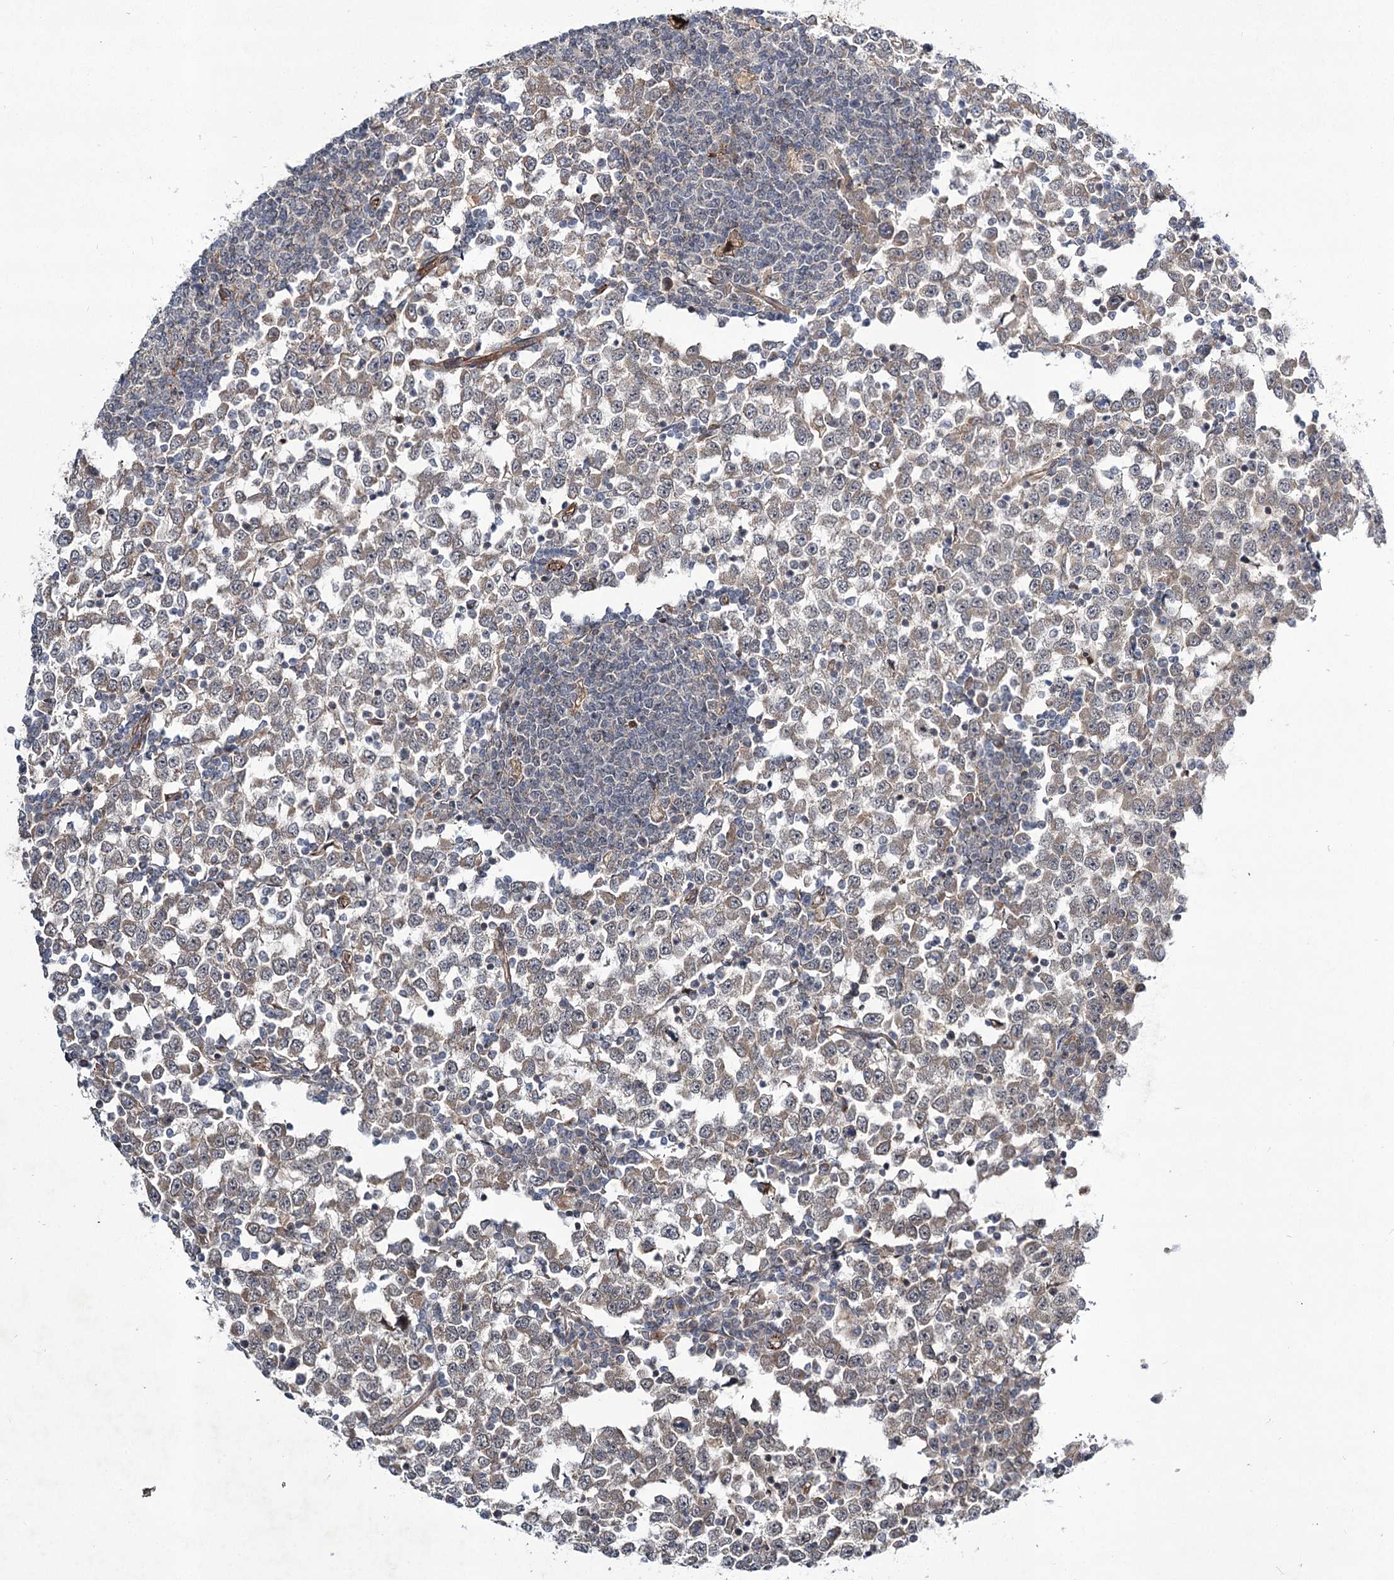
{"staining": {"intensity": "weak", "quantity": "25%-75%", "location": "cytoplasmic/membranous"}, "tissue": "testis cancer", "cell_type": "Tumor cells", "image_type": "cancer", "snomed": [{"axis": "morphology", "description": "Seminoma, NOS"}, {"axis": "topography", "description": "Testis"}], "caption": "Human testis cancer (seminoma) stained with a protein marker demonstrates weak staining in tumor cells.", "gene": "DPEP2", "patient": {"sex": "male", "age": 65}}